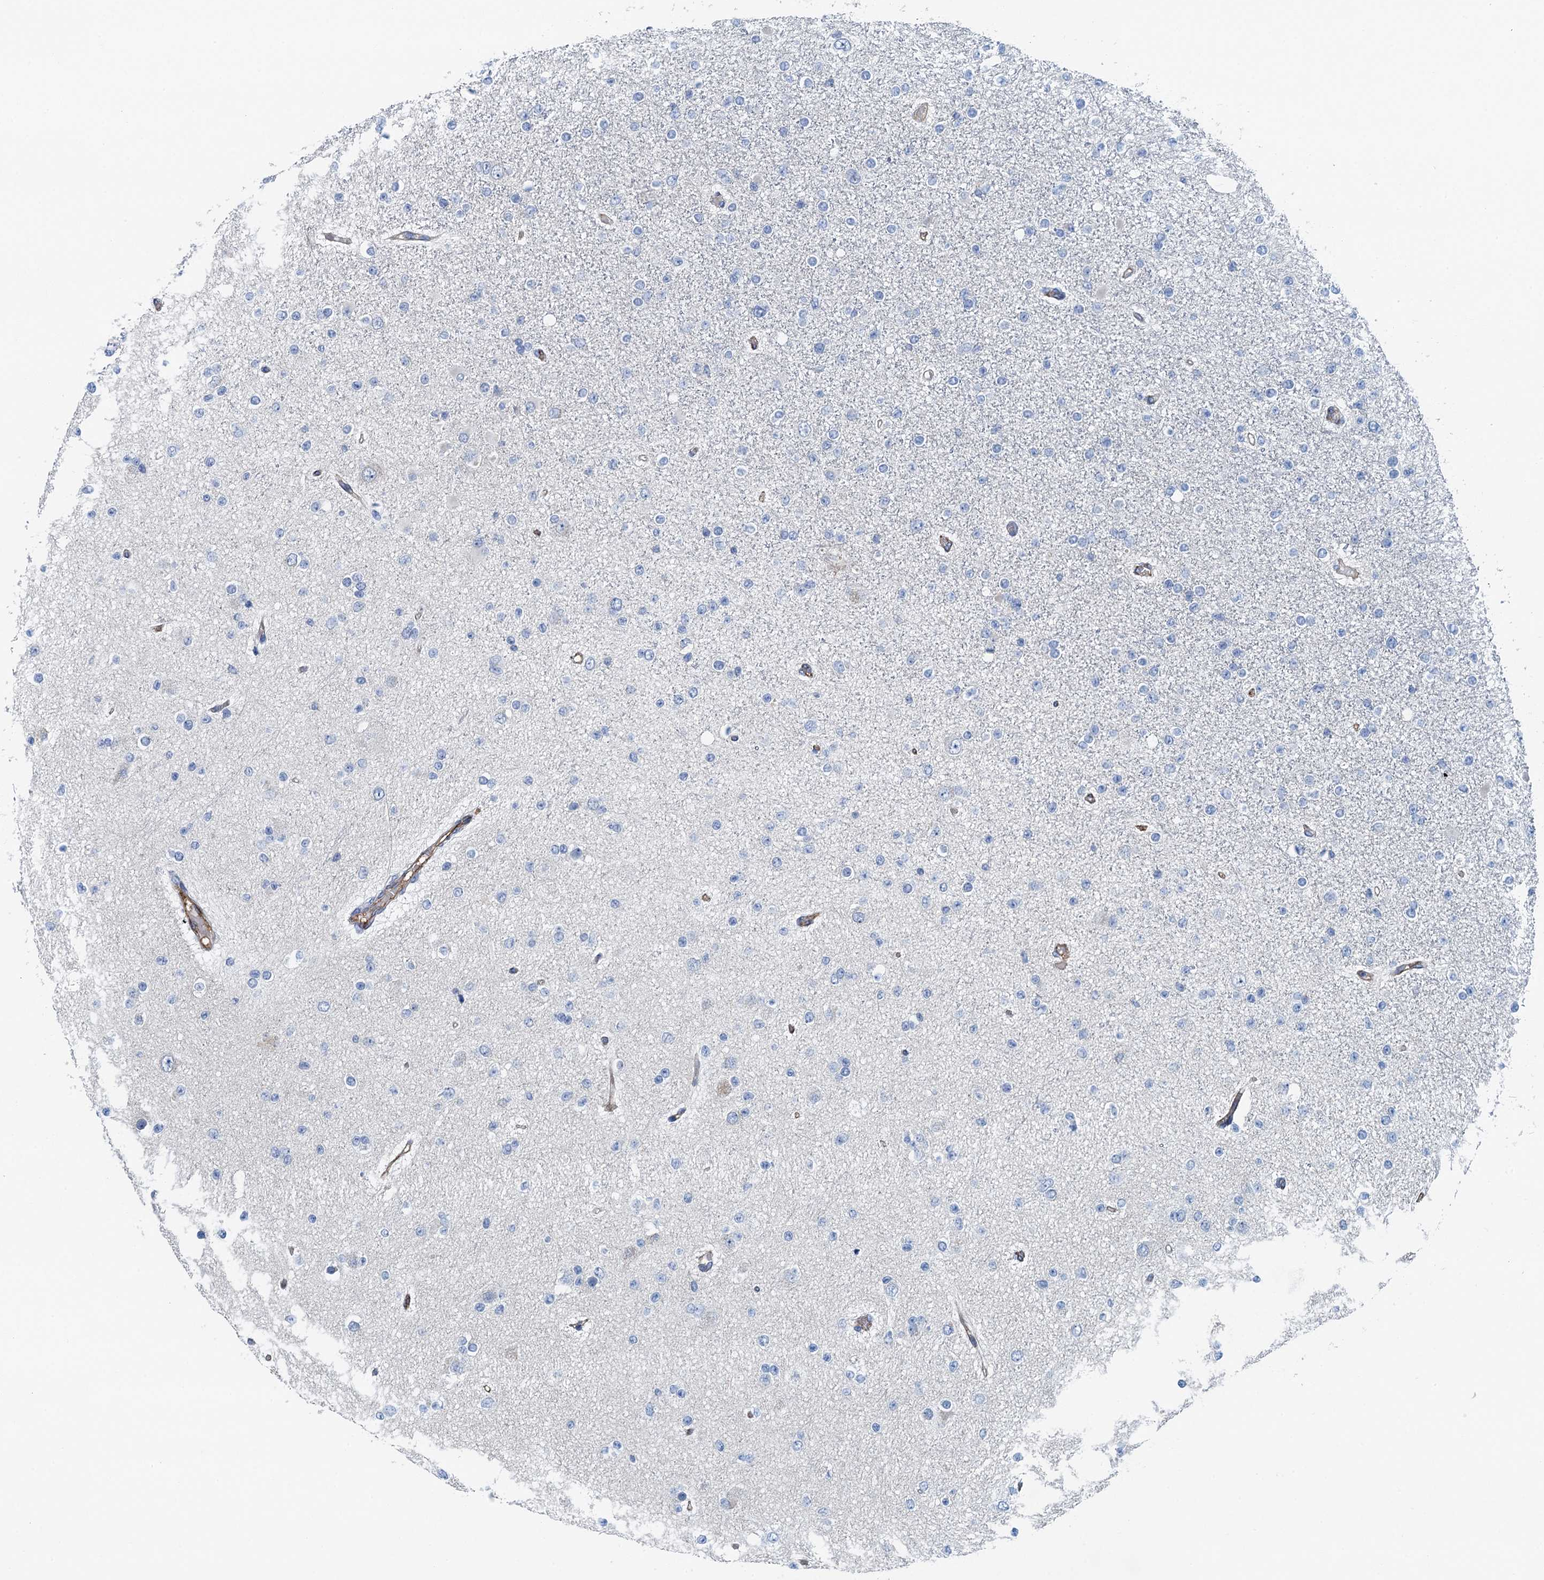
{"staining": {"intensity": "negative", "quantity": "none", "location": "none"}, "tissue": "glioma", "cell_type": "Tumor cells", "image_type": "cancer", "snomed": [{"axis": "morphology", "description": "Glioma, malignant, Low grade"}, {"axis": "topography", "description": "Brain"}], "caption": "Immunohistochemistry histopathology image of human glioma stained for a protein (brown), which shows no positivity in tumor cells.", "gene": "PPP1R14D", "patient": {"sex": "female", "age": 22}}